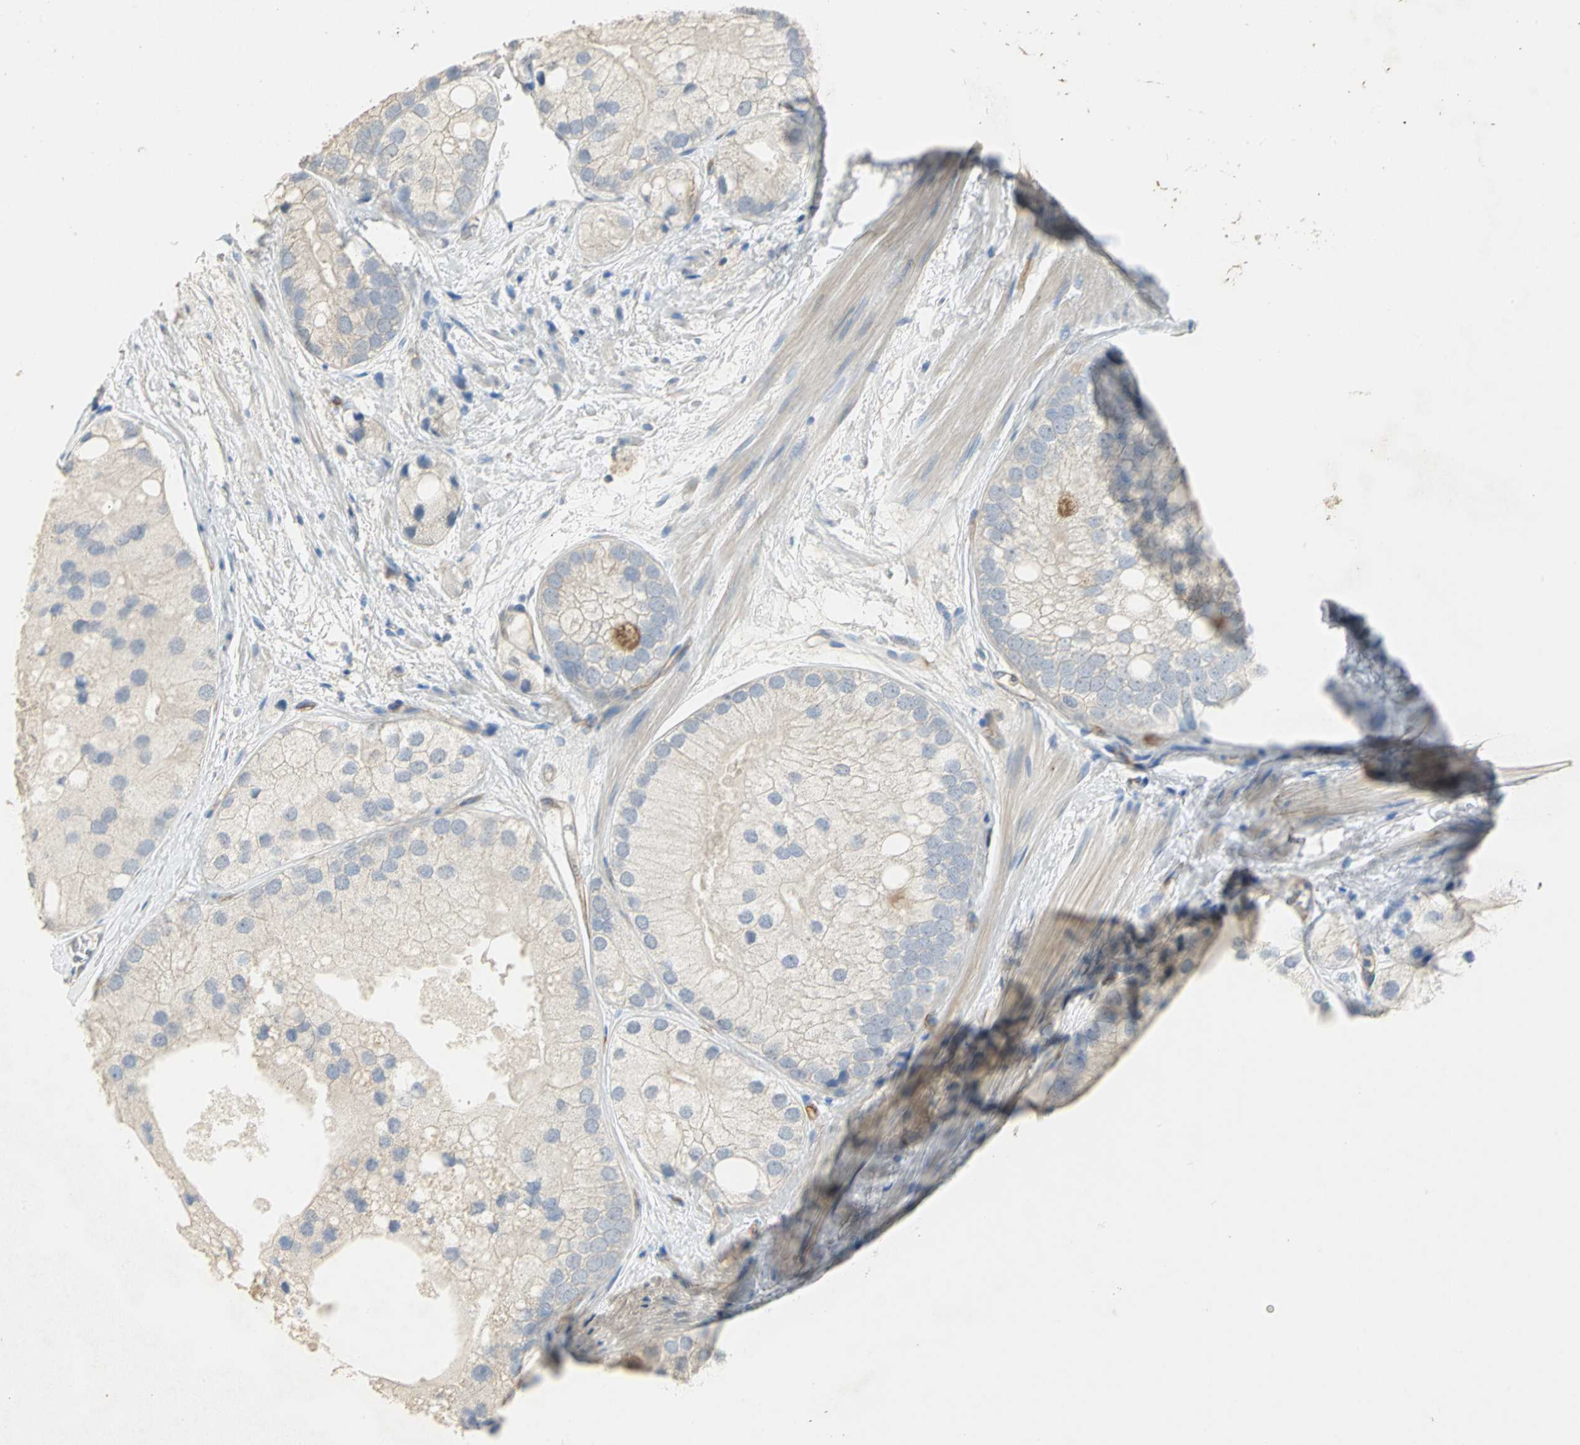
{"staining": {"intensity": "negative", "quantity": "none", "location": "none"}, "tissue": "prostate cancer", "cell_type": "Tumor cells", "image_type": "cancer", "snomed": [{"axis": "morphology", "description": "Adenocarcinoma, Low grade"}, {"axis": "topography", "description": "Prostate"}], "caption": "This is an IHC histopathology image of prostate cancer (adenocarcinoma (low-grade)). There is no positivity in tumor cells.", "gene": "DLGAP5", "patient": {"sex": "male", "age": 69}}